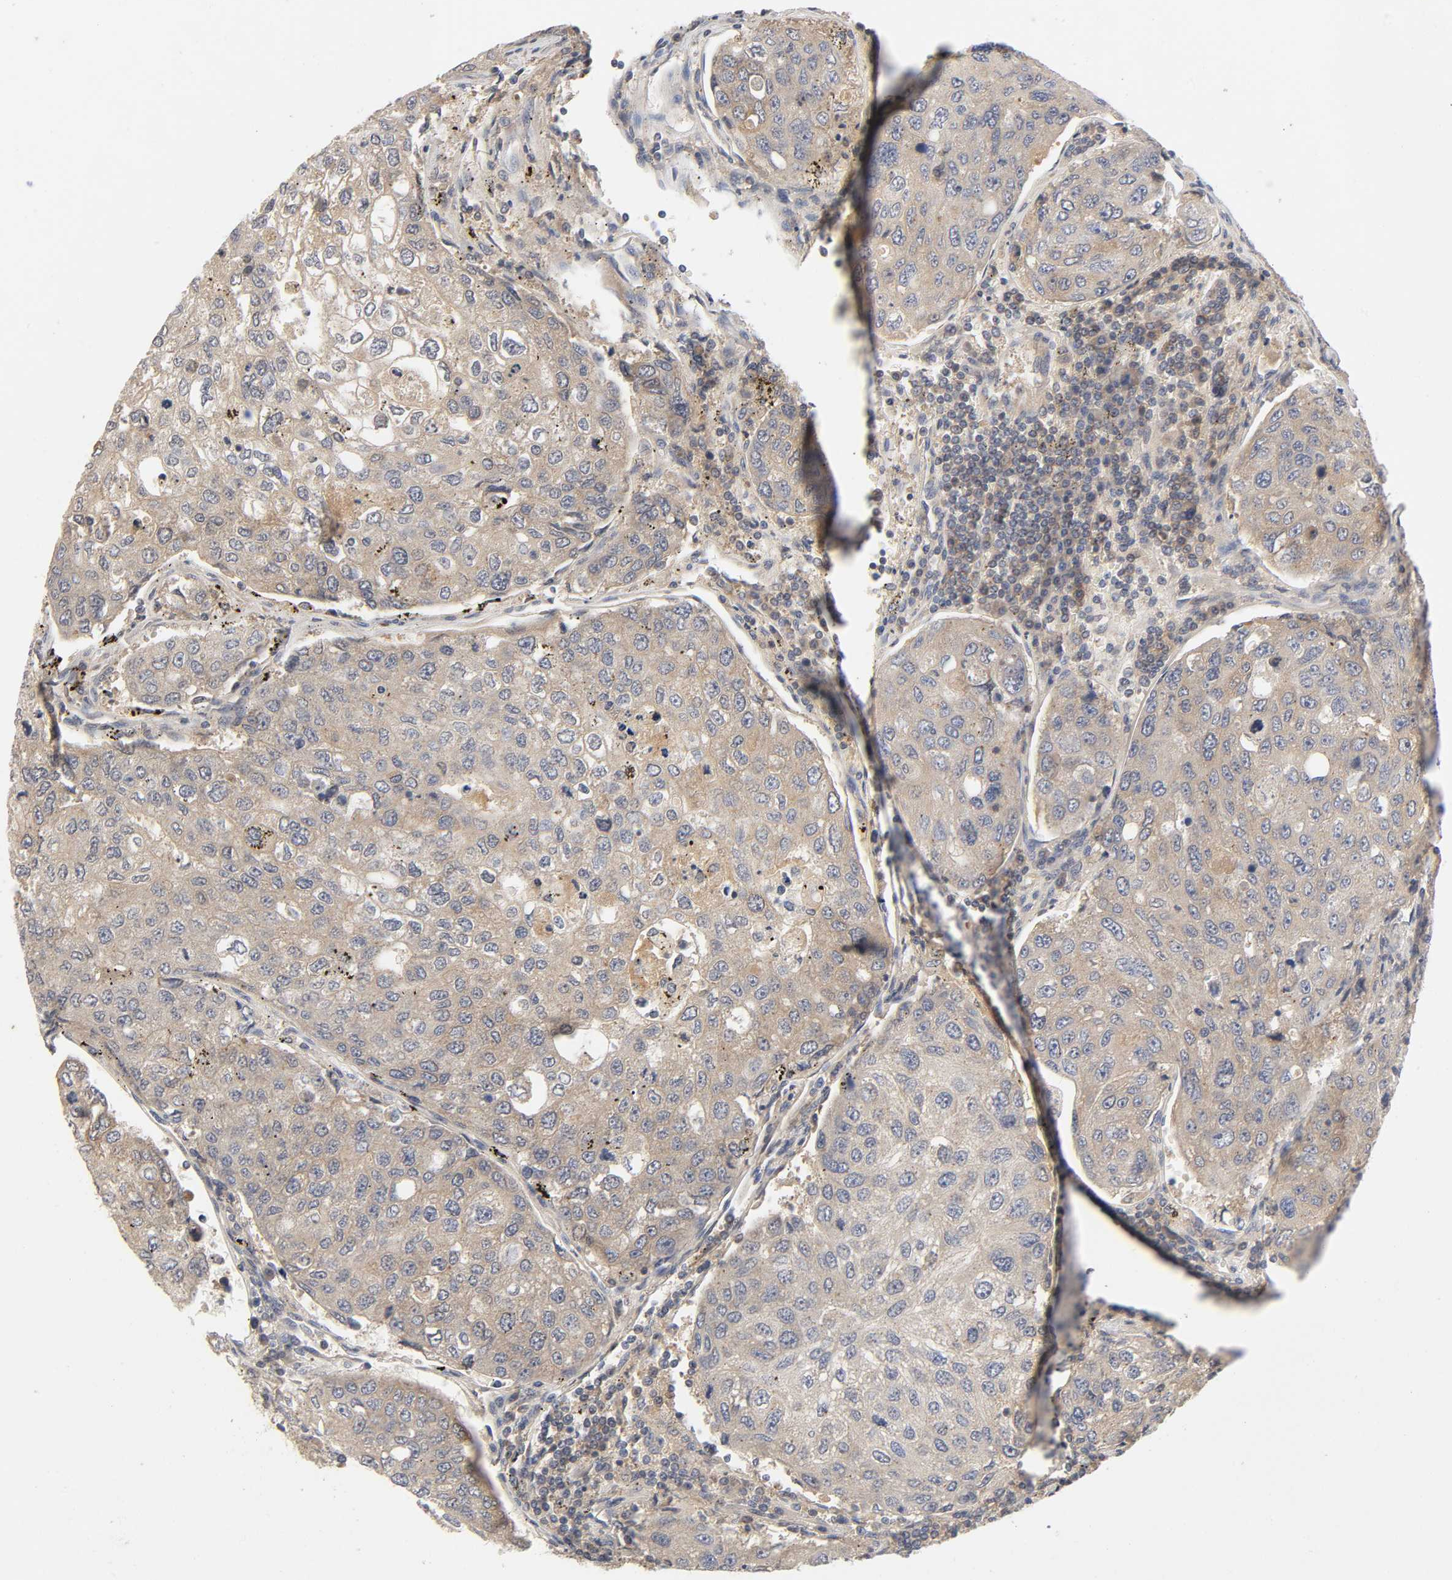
{"staining": {"intensity": "moderate", "quantity": ">75%", "location": "cytoplasmic/membranous"}, "tissue": "urothelial cancer", "cell_type": "Tumor cells", "image_type": "cancer", "snomed": [{"axis": "morphology", "description": "Urothelial carcinoma, High grade"}, {"axis": "topography", "description": "Lymph node"}, {"axis": "topography", "description": "Urinary bladder"}], "caption": "A high-resolution micrograph shows immunohistochemistry staining of urothelial carcinoma (high-grade), which displays moderate cytoplasmic/membranous expression in about >75% of tumor cells.", "gene": "CPB2", "patient": {"sex": "male", "age": 51}}